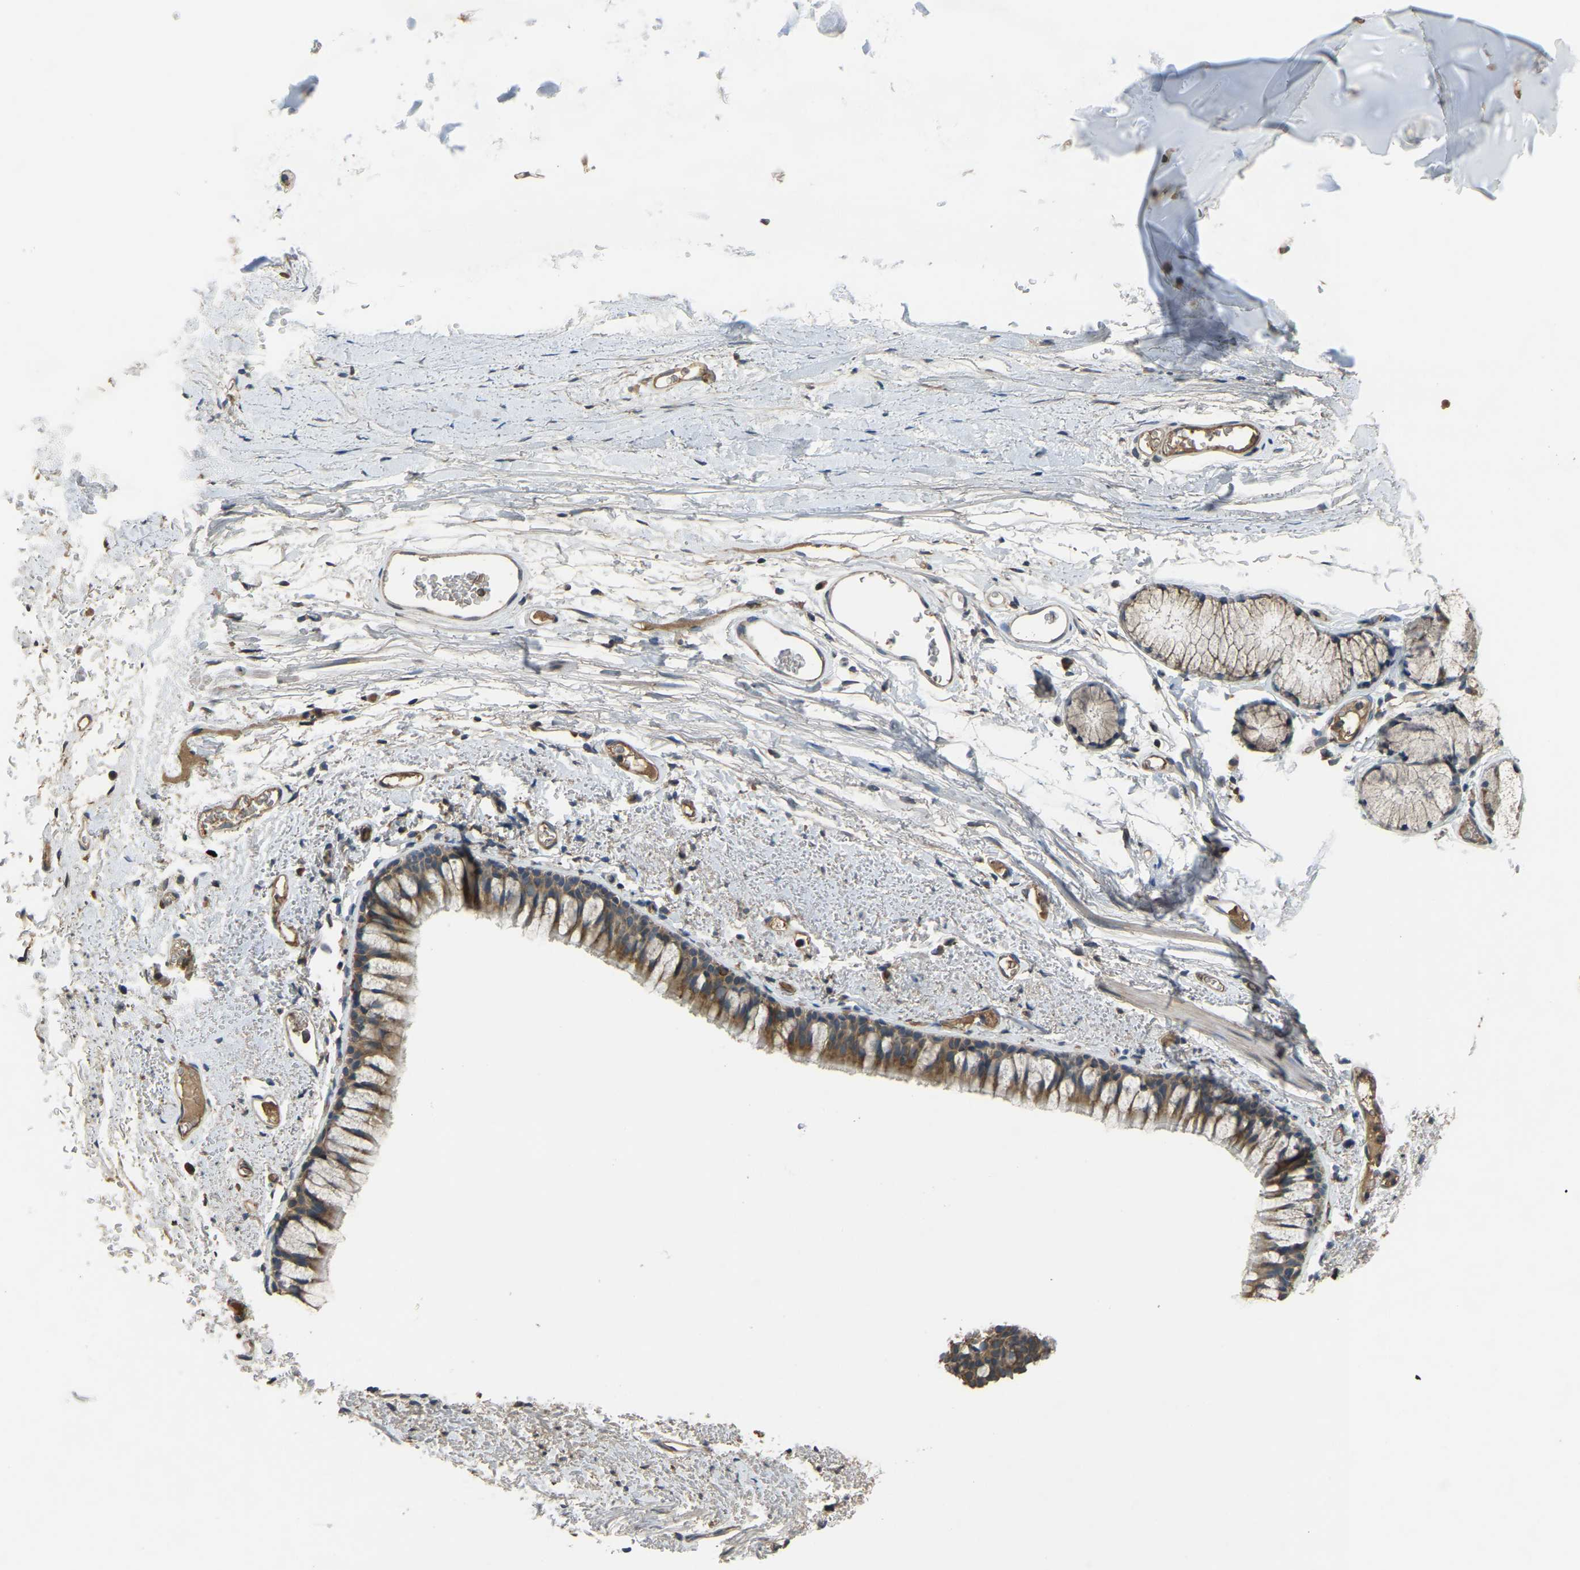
{"staining": {"intensity": "moderate", "quantity": ">75%", "location": "cytoplasmic/membranous"}, "tissue": "bronchus", "cell_type": "Respiratory epithelial cells", "image_type": "normal", "snomed": [{"axis": "morphology", "description": "Normal tissue, NOS"}, {"axis": "topography", "description": "Bronchus"}], "caption": "Respiratory epithelial cells show moderate cytoplasmic/membranous positivity in approximately >75% of cells in unremarkable bronchus.", "gene": "AIMP1", "patient": {"sex": "female", "age": 73}}